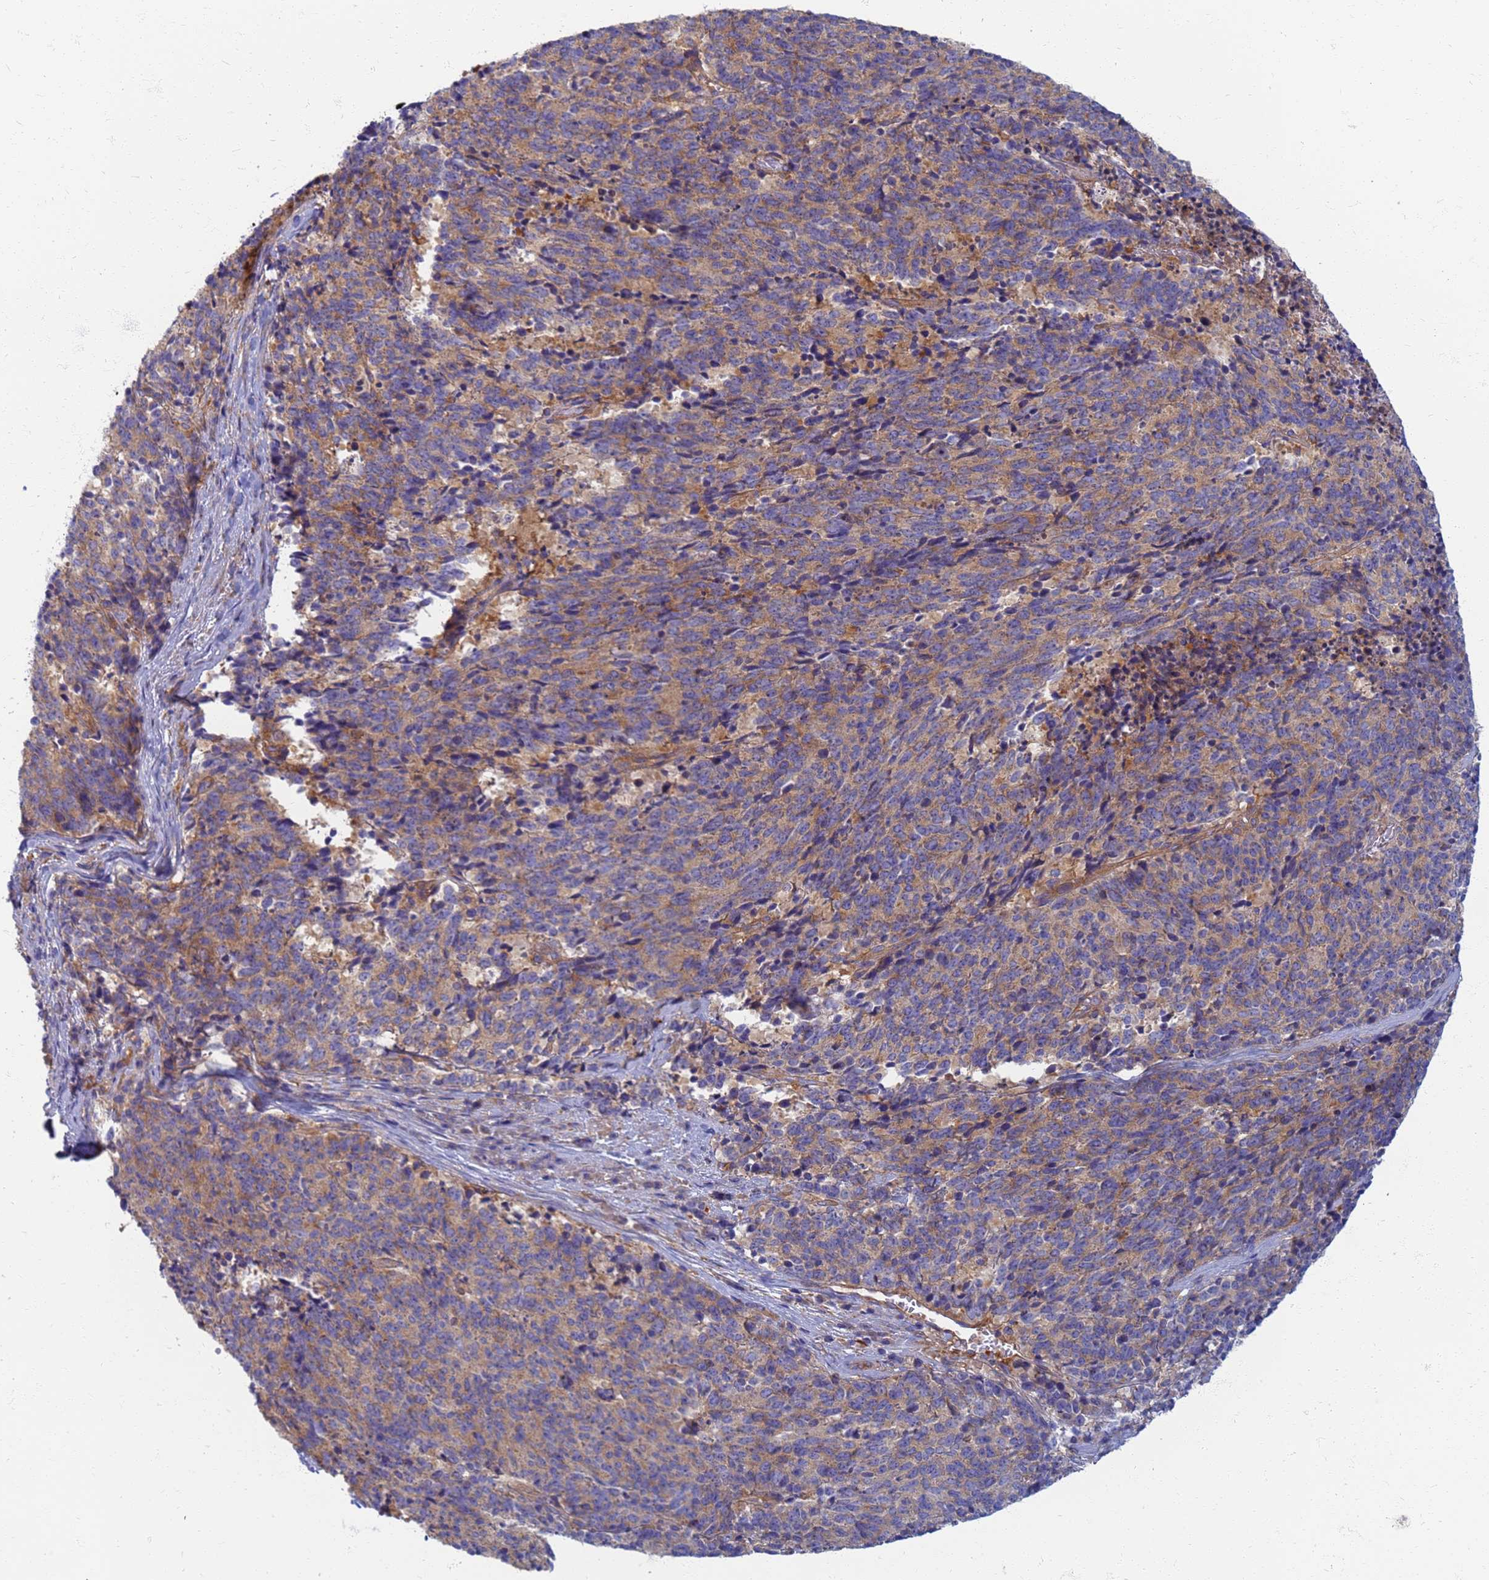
{"staining": {"intensity": "moderate", "quantity": ">75%", "location": "cytoplasmic/membranous"}, "tissue": "cervical cancer", "cell_type": "Tumor cells", "image_type": "cancer", "snomed": [{"axis": "morphology", "description": "Squamous cell carcinoma, NOS"}, {"axis": "topography", "description": "Cervix"}], "caption": "Immunohistochemistry micrograph of cervical cancer stained for a protein (brown), which displays medium levels of moderate cytoplasmic/membranous expression in approximately >75% of tumor cells.", "gene": "EEA1", "patient": {"sex": "female", "age": 29}}